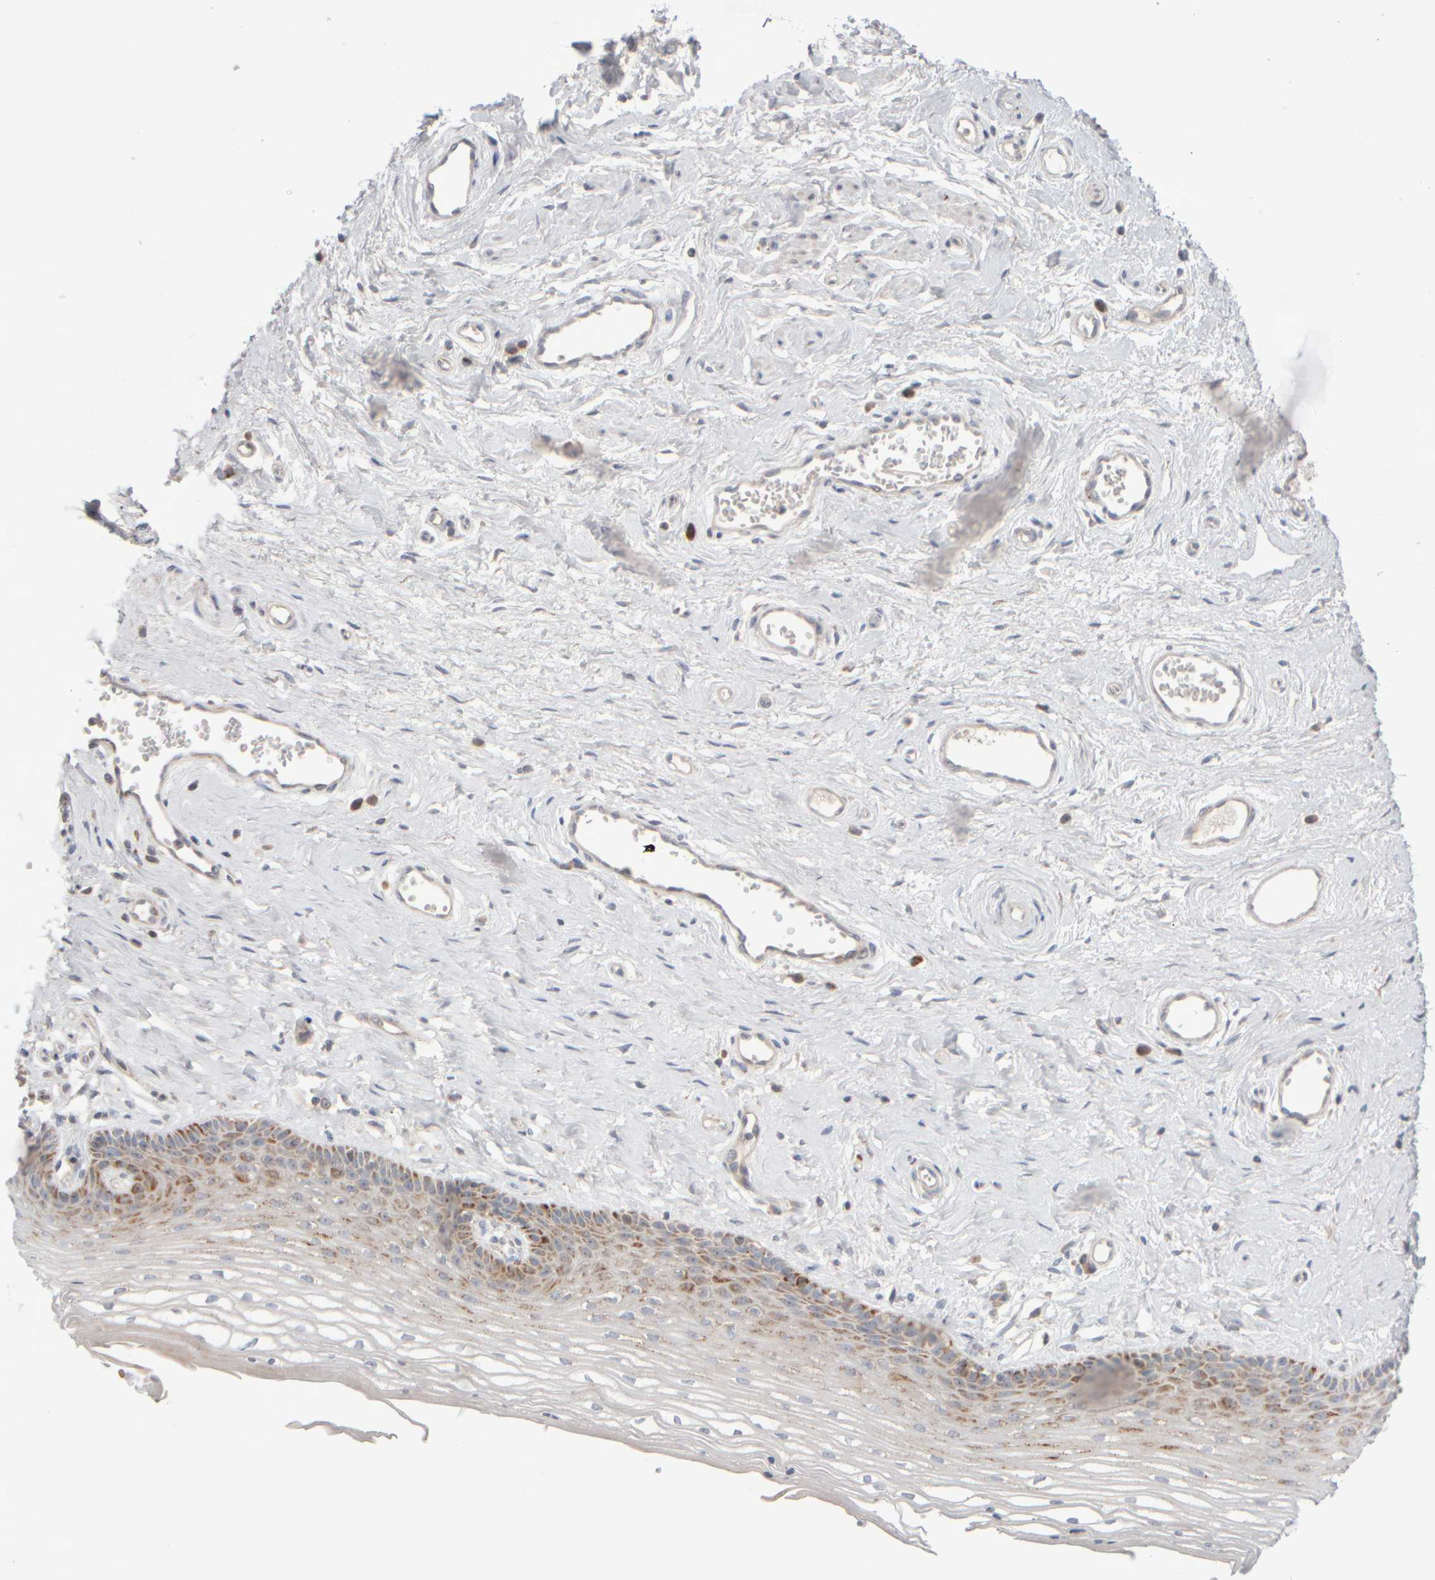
{"staining": {"intensity": "moderate", "quantity": ">75%", "location": "cytoplasmic/membranous"}, "tissue": "vagina", "cell_type": "Squamous epithelial cells", "image_type": "normal", "snomed": [{"axis": "morphology", "description": "Normal tissue, NOS"}, {"axis": "topography", "description": "Vagina"}], "caption": "Protein expression by immunohistochemistry demonstrates moderate cytoplasmic/membranous staining in approximately >75% of squamous epithelial cells in unremarkable vagina.", "gene": "CHADL", "patient": {"sex": "female", "age": 46}}